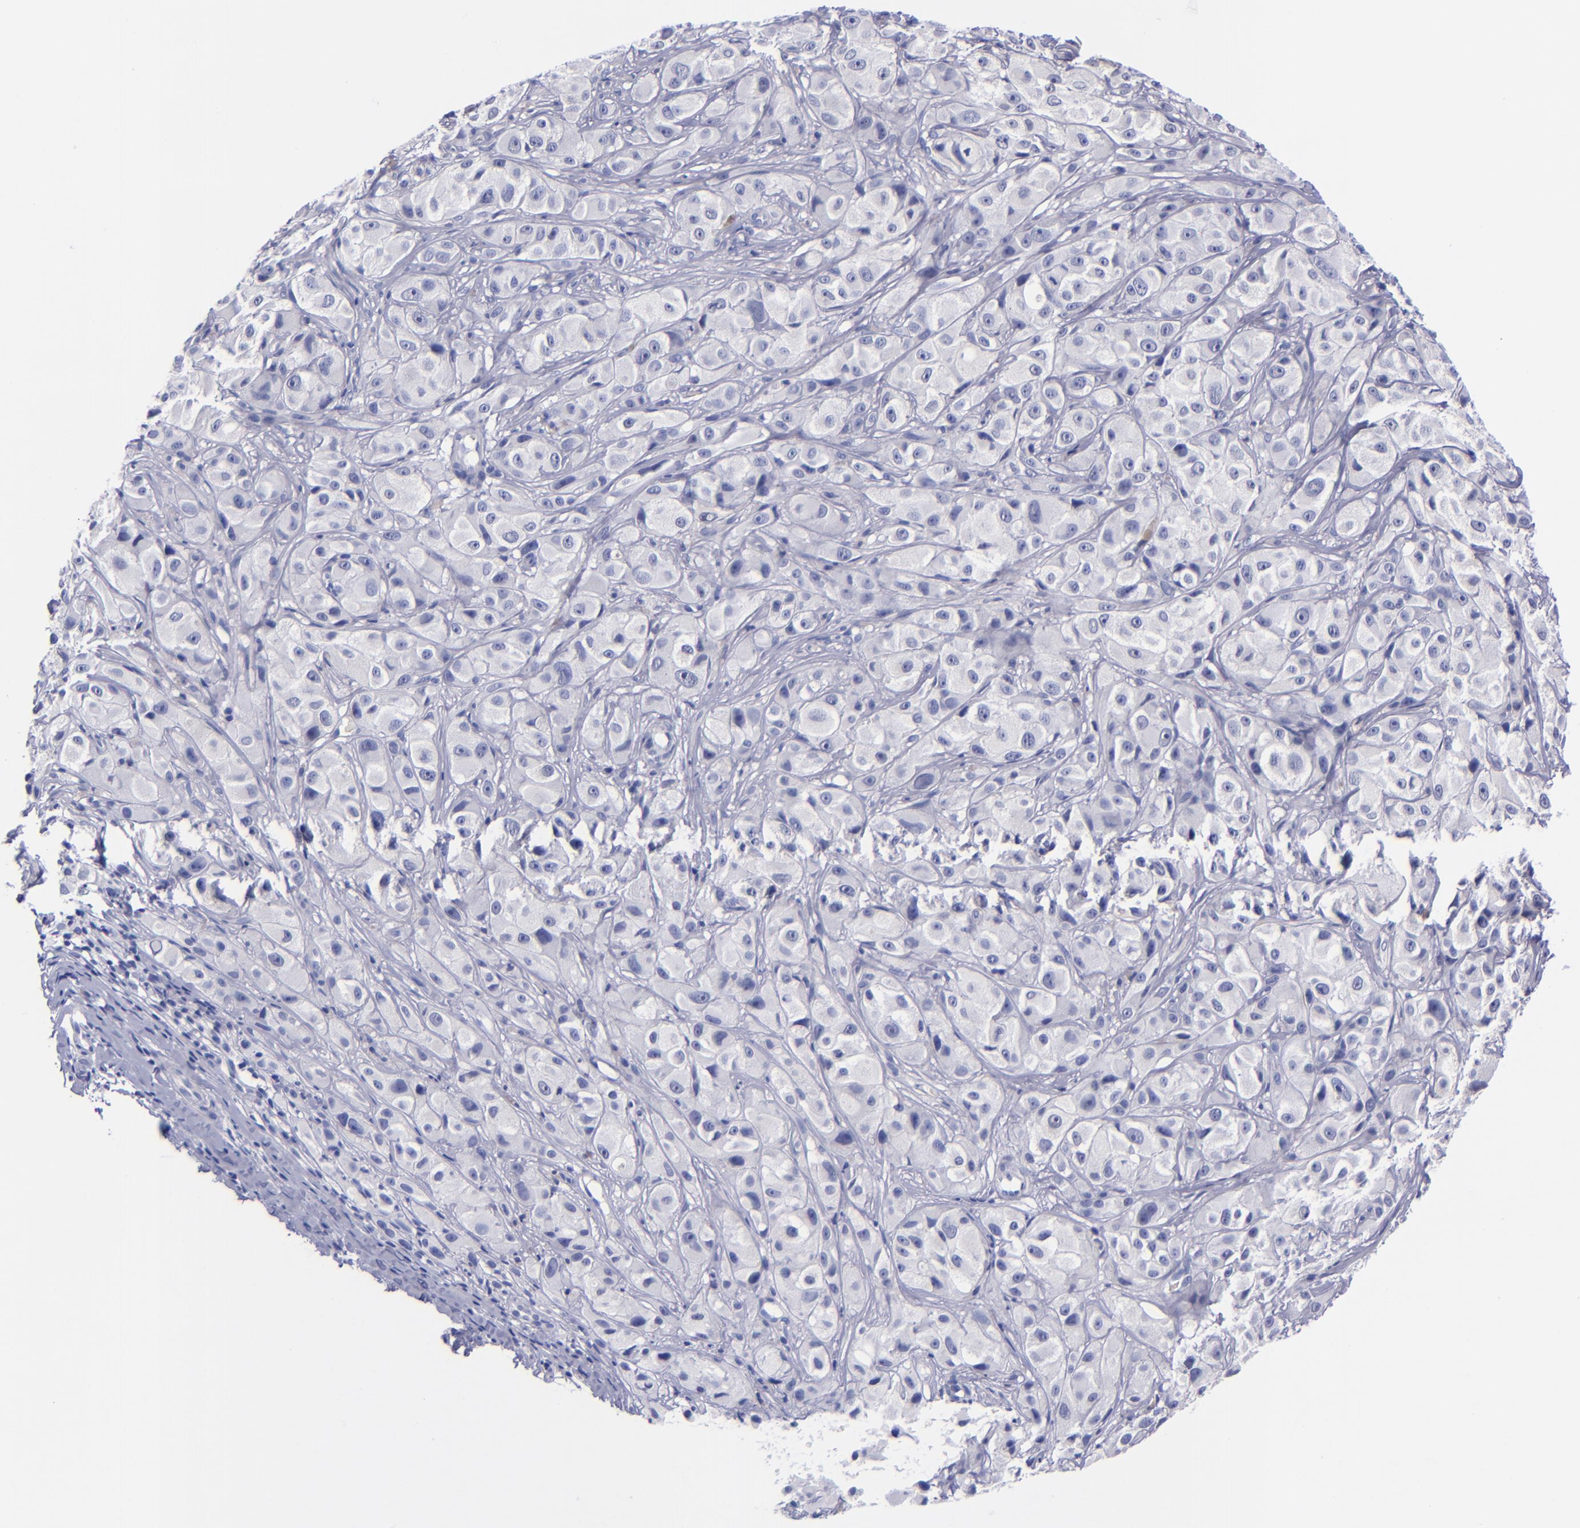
{"staining": {"intensity": "negative", "quantity": "none", "location": "none"}, "tissue": "melanoma", "cell_type": "Tumor cells", "image_type": "cancer", "snomed": [{"axis": "morphology", "description": "Malignant melanoma, NOS"}, {"axis": "topography", "description": "Skin"}], "caption": "This is an immunohistochemistry micrograph of human melanoma. There is no positivity in tumor cells.", "gene": "SV2A", "patient": {"sex": "male", "age": 56}}